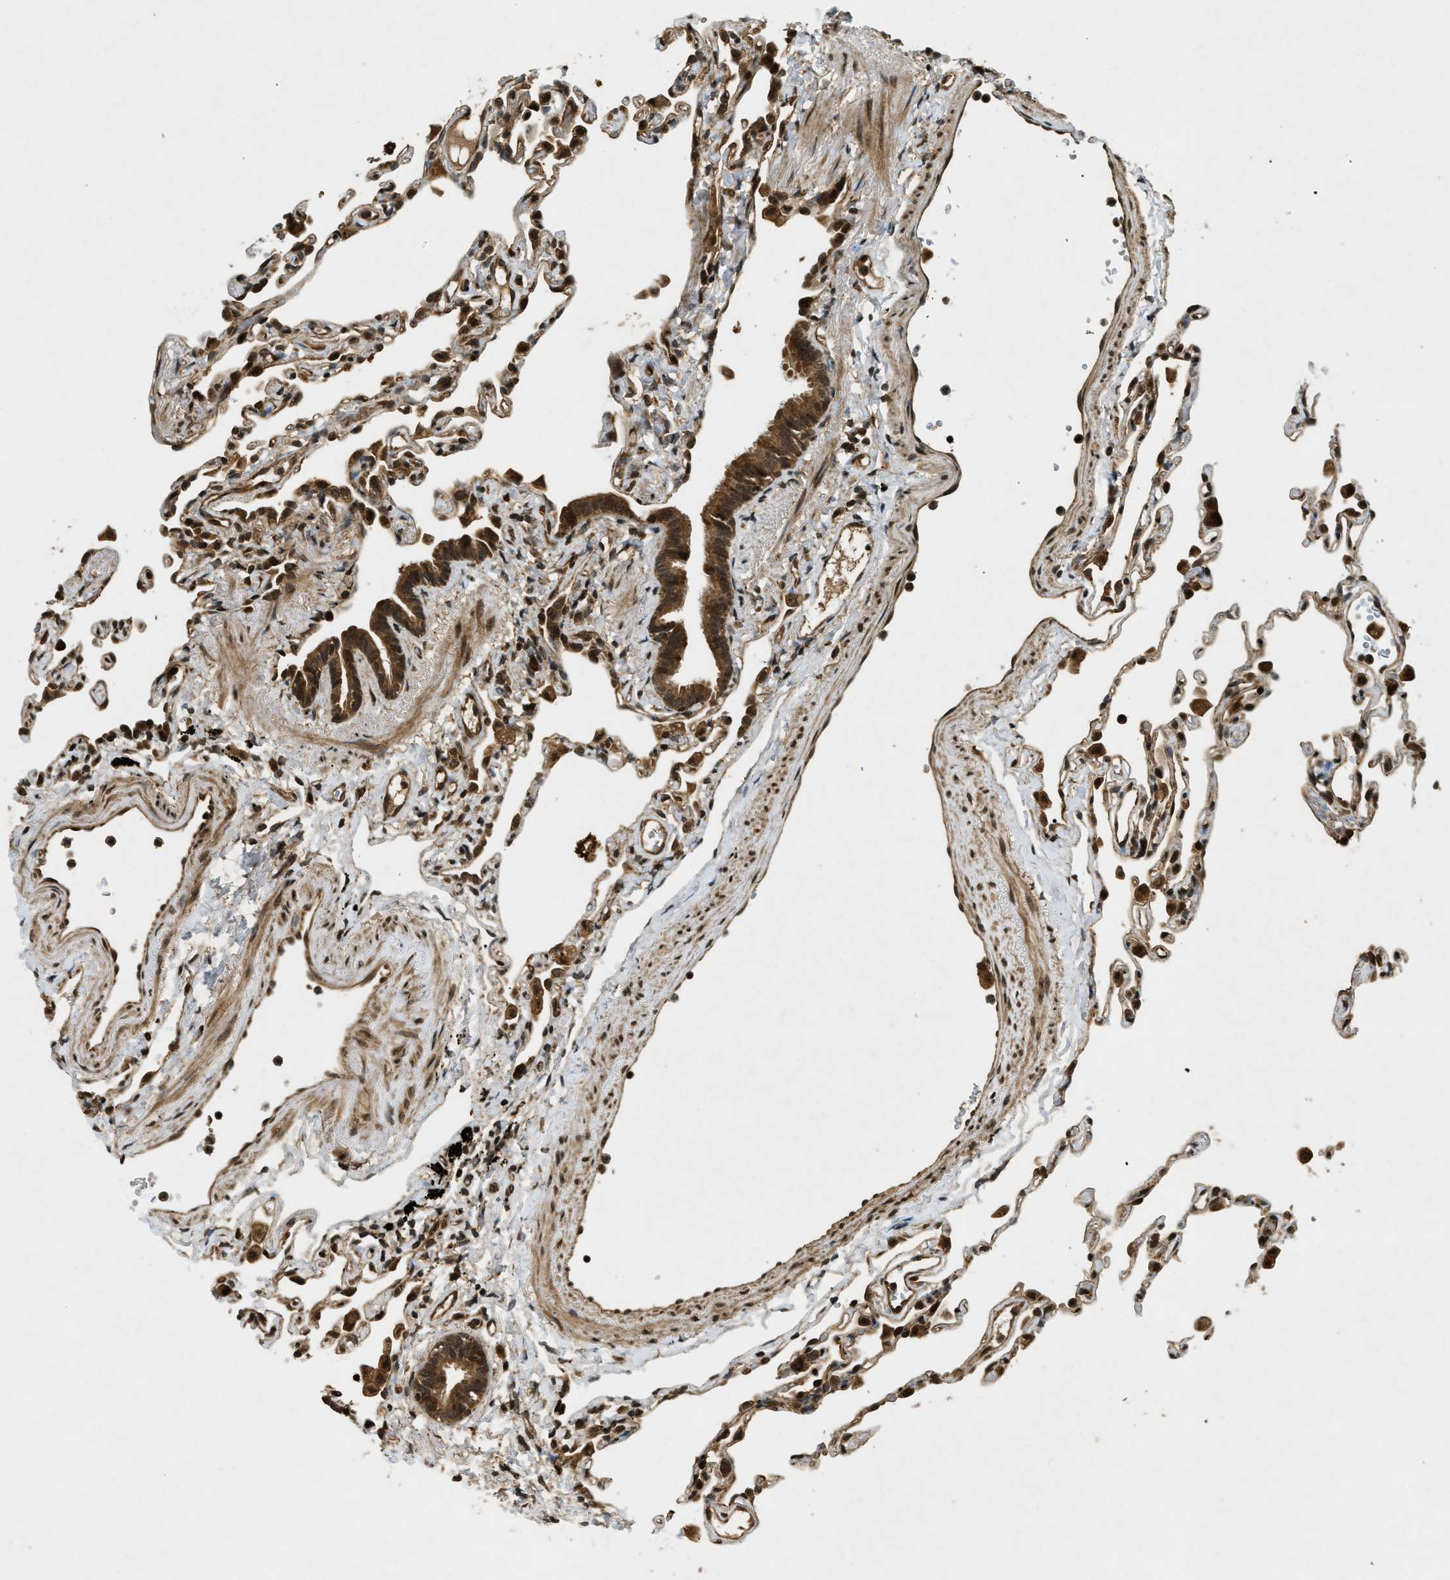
{"staining": {"intensity": "moderate", "quantity": "25%-75%", "location": "cytoplasmic/membranous,nuclear"}, "tissue": "lung", "cell_type": "Alveolar cells", "image_type": "normal", "snomed": [{"axis": "morphology", "description": "Normal tissue, NOS"}, {"axis": "topography", "description": "Lung"}], "caption": "Immunohistochemical staining of benign human lung shows moderate cytoplasmic/membranous,nuclear protein staining in about 25%-75% of alveolar cells.", "gene": "EIF2AK3", "patient": {"sex": "female", "age": 49}}